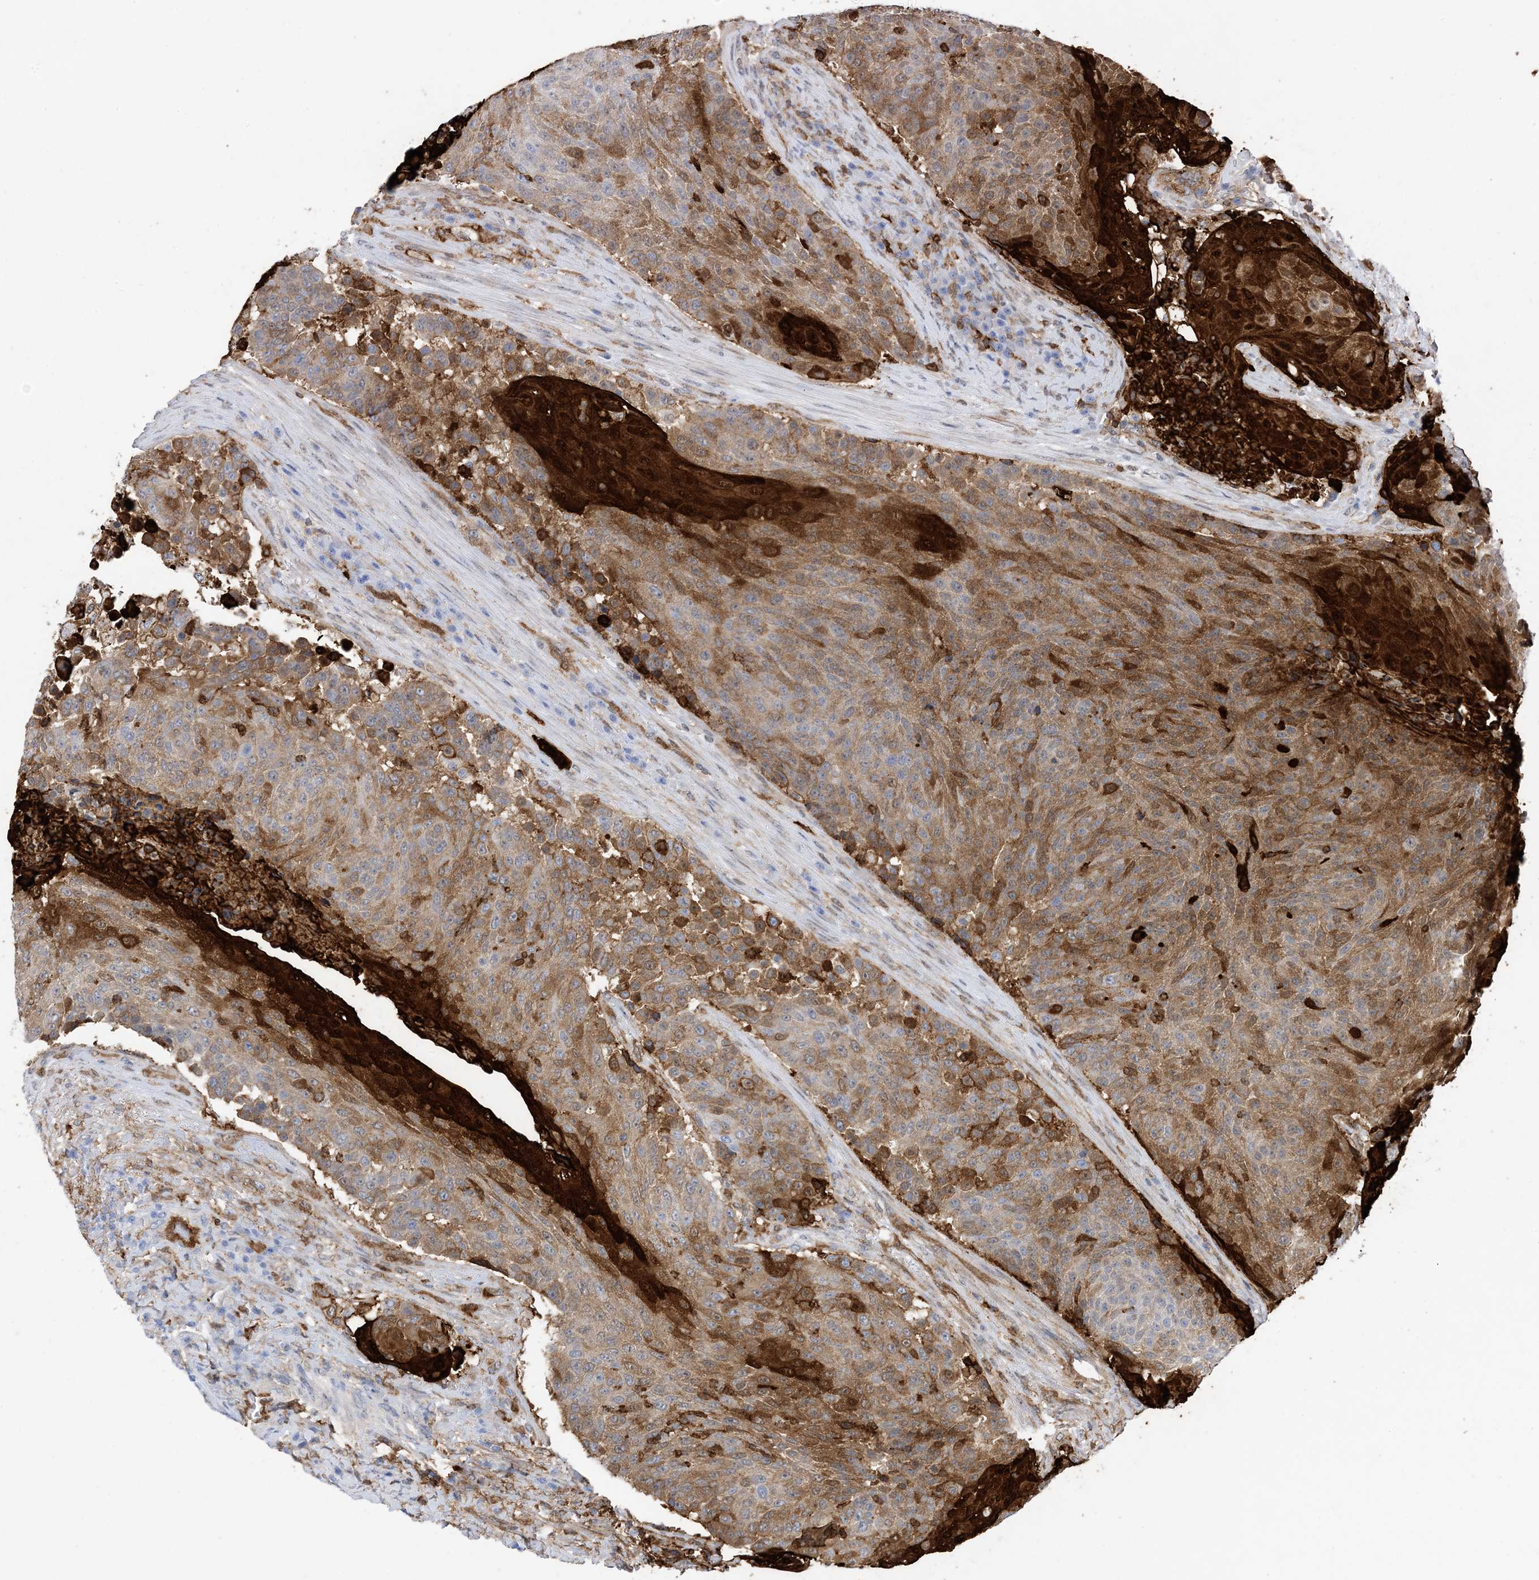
{"staining": {"intensity": "strong", "quantity": "25%-75%", "location": "cytoplasmic/membranous"}, "tissue": "urothelial cancer", "cell_type": "Tumor cells", "image_type": "cancer", "snomed": [{"axis": "morphology", "description": "Urothelial carcinoma, High grade"}, {"axis": "topography", "description": "Urinary bladder"}], "caption": "IHC (DAB) staining of urothelial cancer exhibits strong cytoplasmic/membranous protein positivity in approximately 25%-75% of tumor cells.", "gene": "ANXA1", "patient": {"sex": "female", "age": 63}}